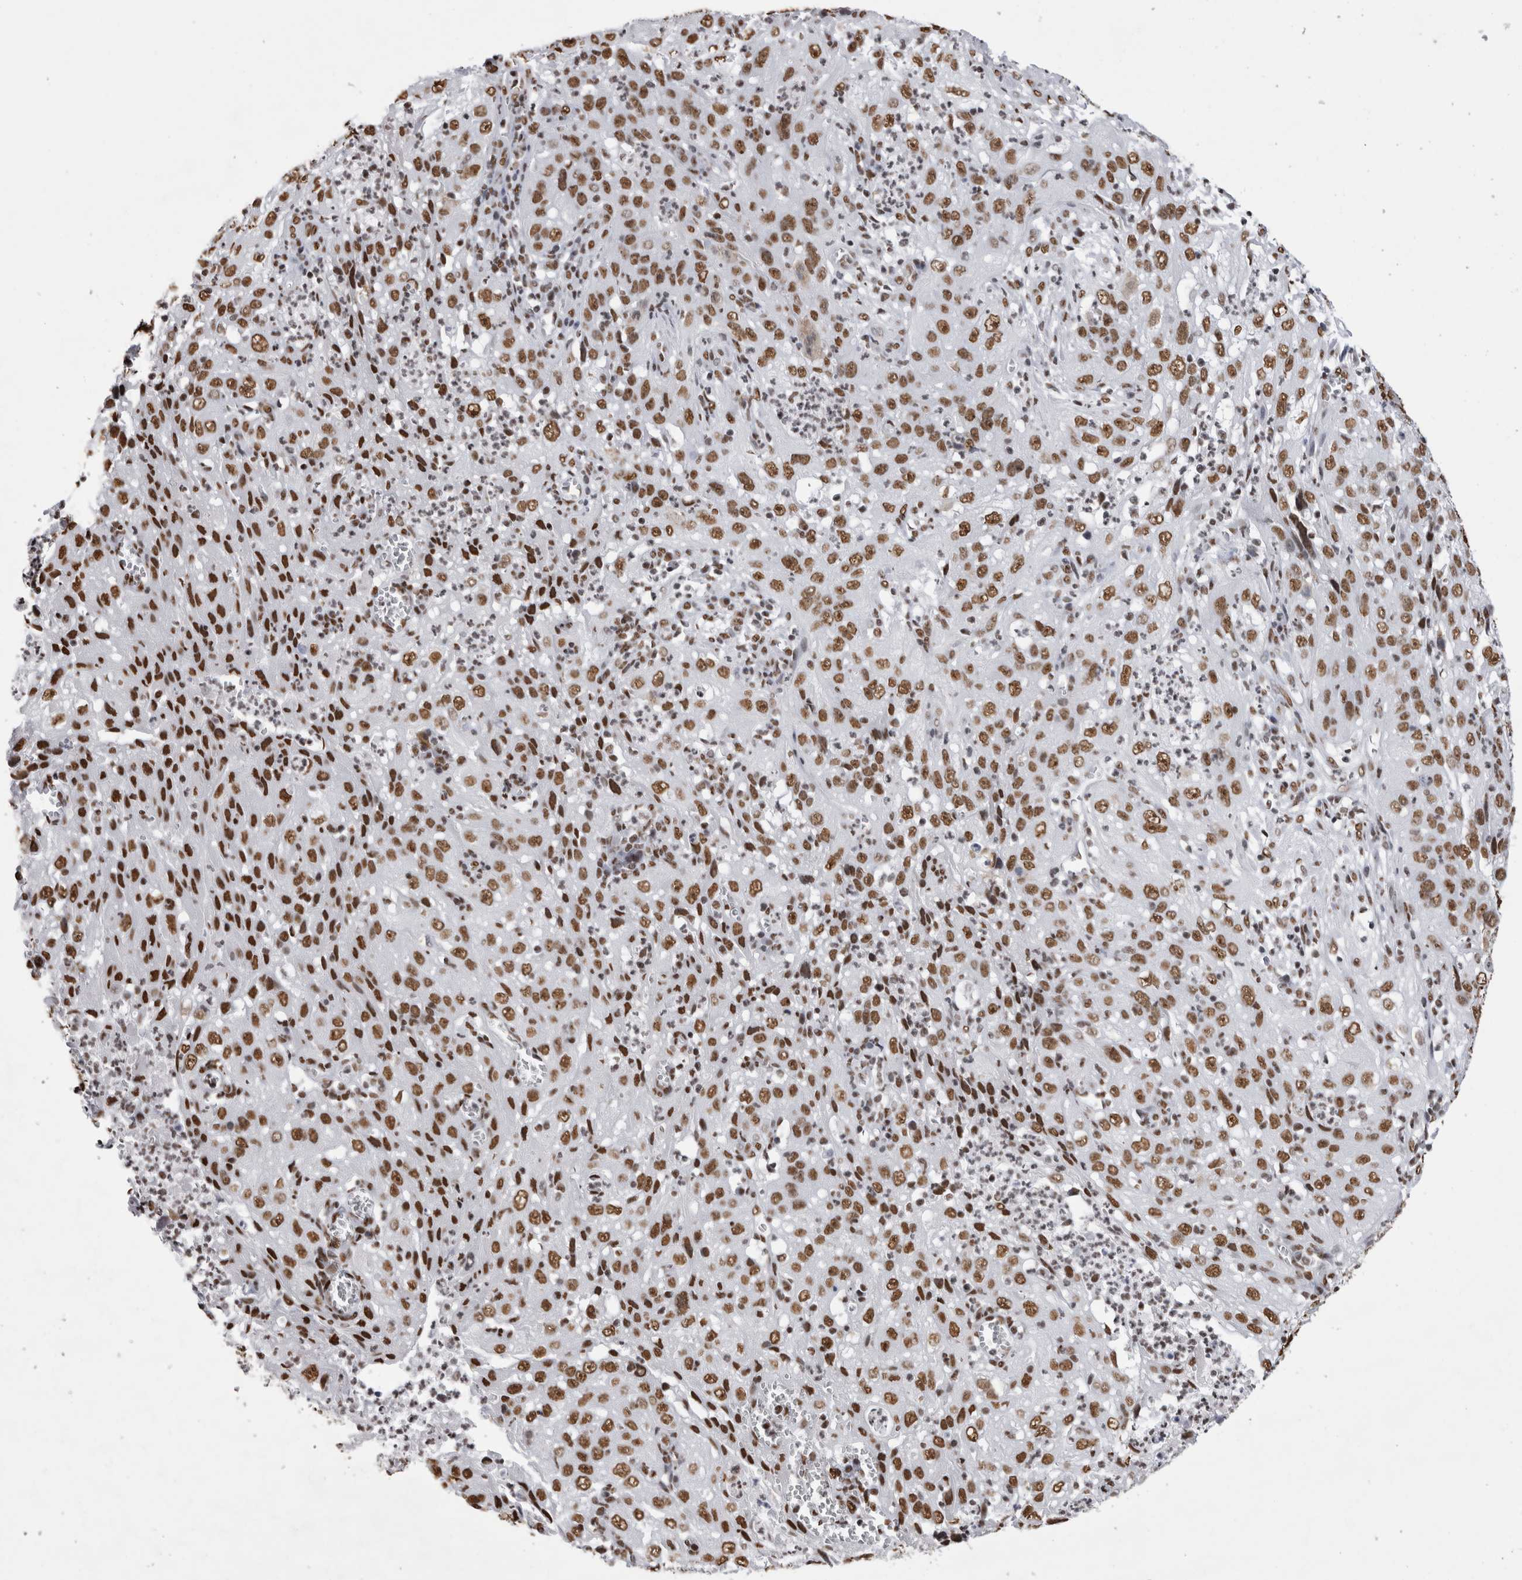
{"staining": {"intensity": "moderate", "quantity": ">75%", "location": "nuclear"}, "tissue": "cervical cancer", "cell_type": "Tumor cells", "image_type": "cancer", "snomed": [{"axis": "morphology", "description": "Squamous cell carcinoma, NOS"}, {"axis": "topography", "description": "Cervix"}], "caption": "A brown stain shows moderate nuclear expression of a protein in human cervical cancer (squamous cell carcinoma) tumor cells.", "gene": "ALPK3", "patient": {"sex": "female", "age": 32}}